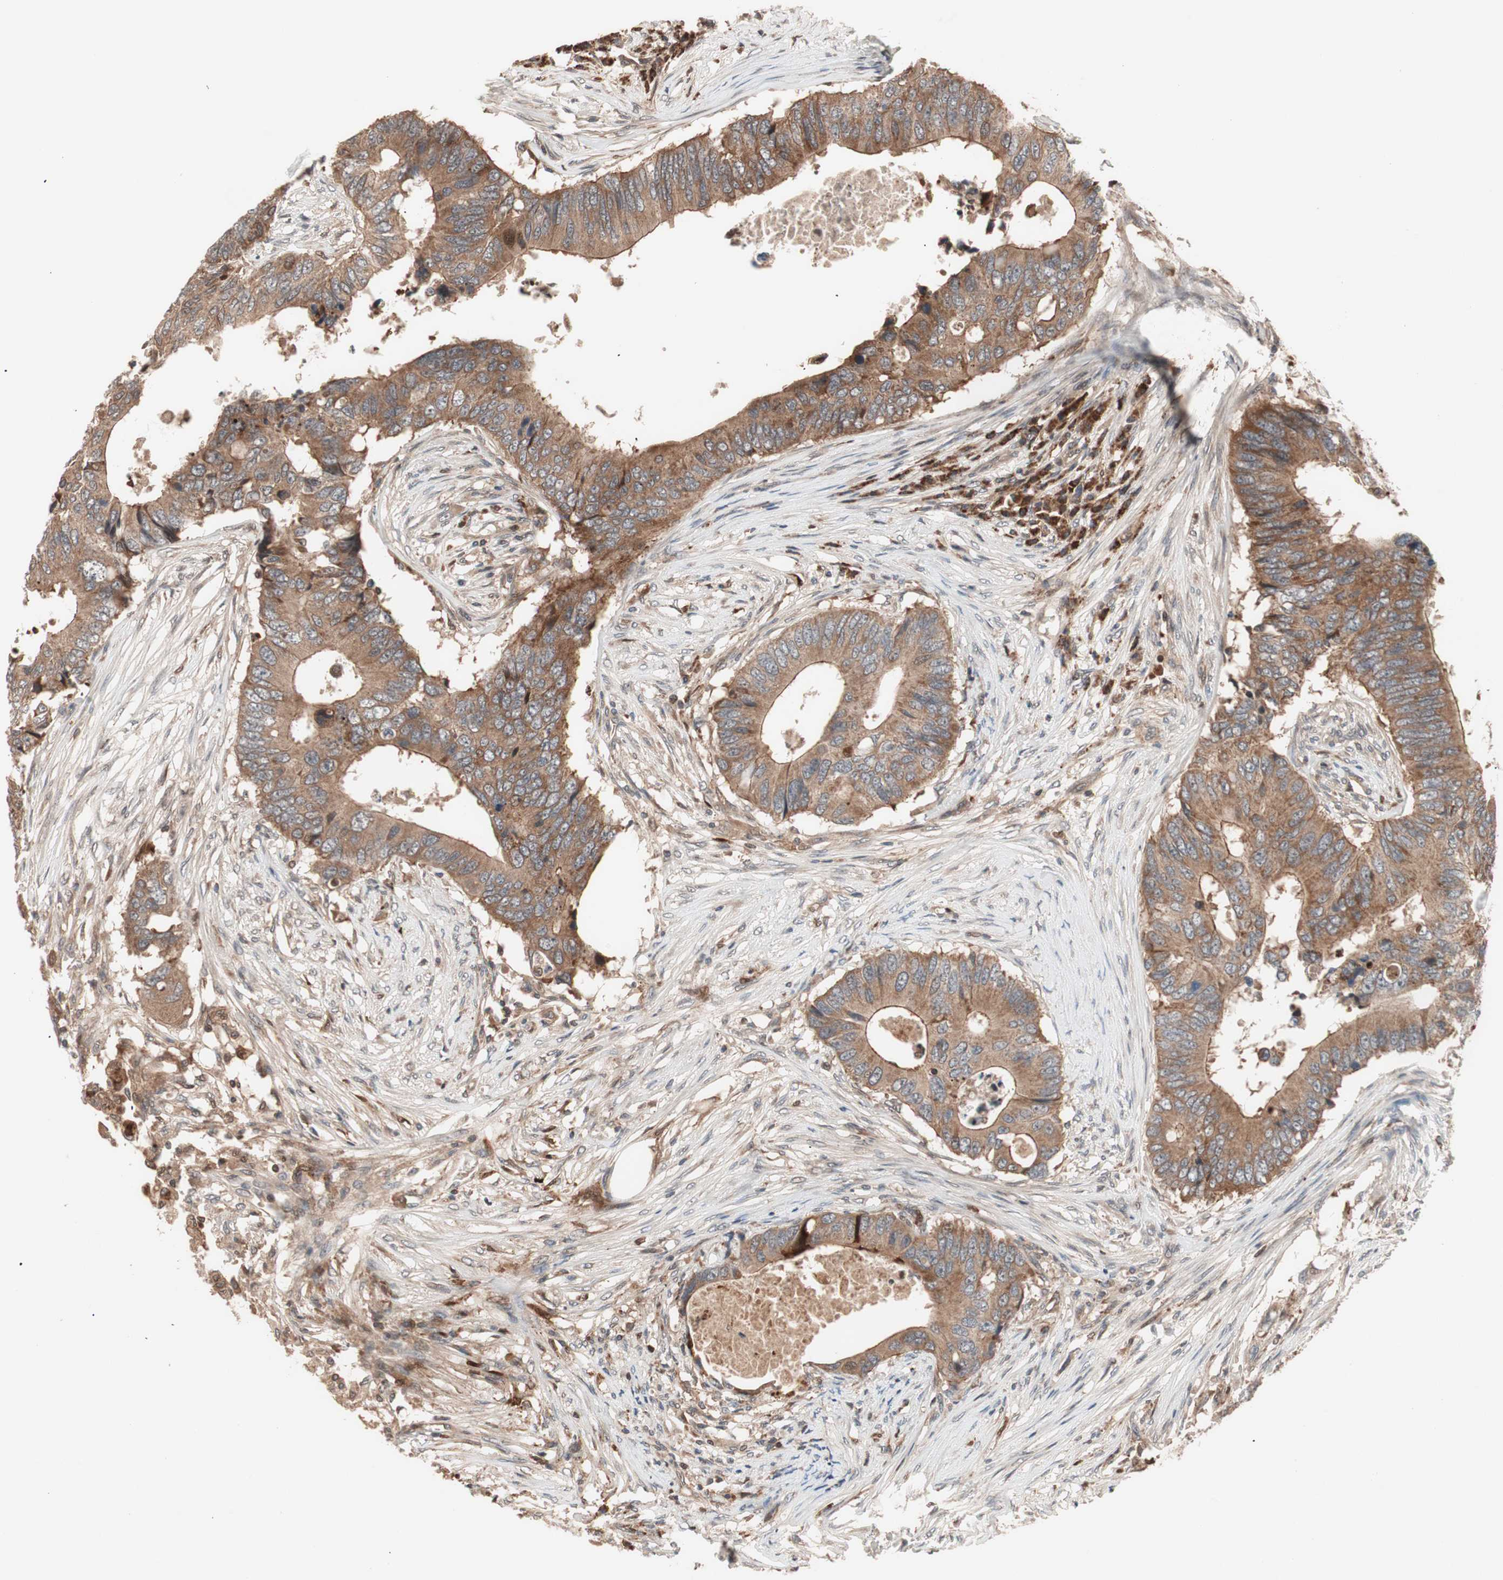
{"staining": {"intensity": "moderate", "quantity": ">75%", "location": "cytoplasmic/membranous"}, "tissue": "colorectal cancer", "cell_type": "Tumor cells", "image_type": "cancer", "snomed": [{"axis": "morphology", "description": "Adenocarcinoma, NOS"}, {"axis": "topography", "description": "Colon"}], "caption": "Colorectal cancer stained with a protein marker displays moderate staining in tumor cells.", "gene": "NF2", "patient": {"sex": "male", "age": 71}}